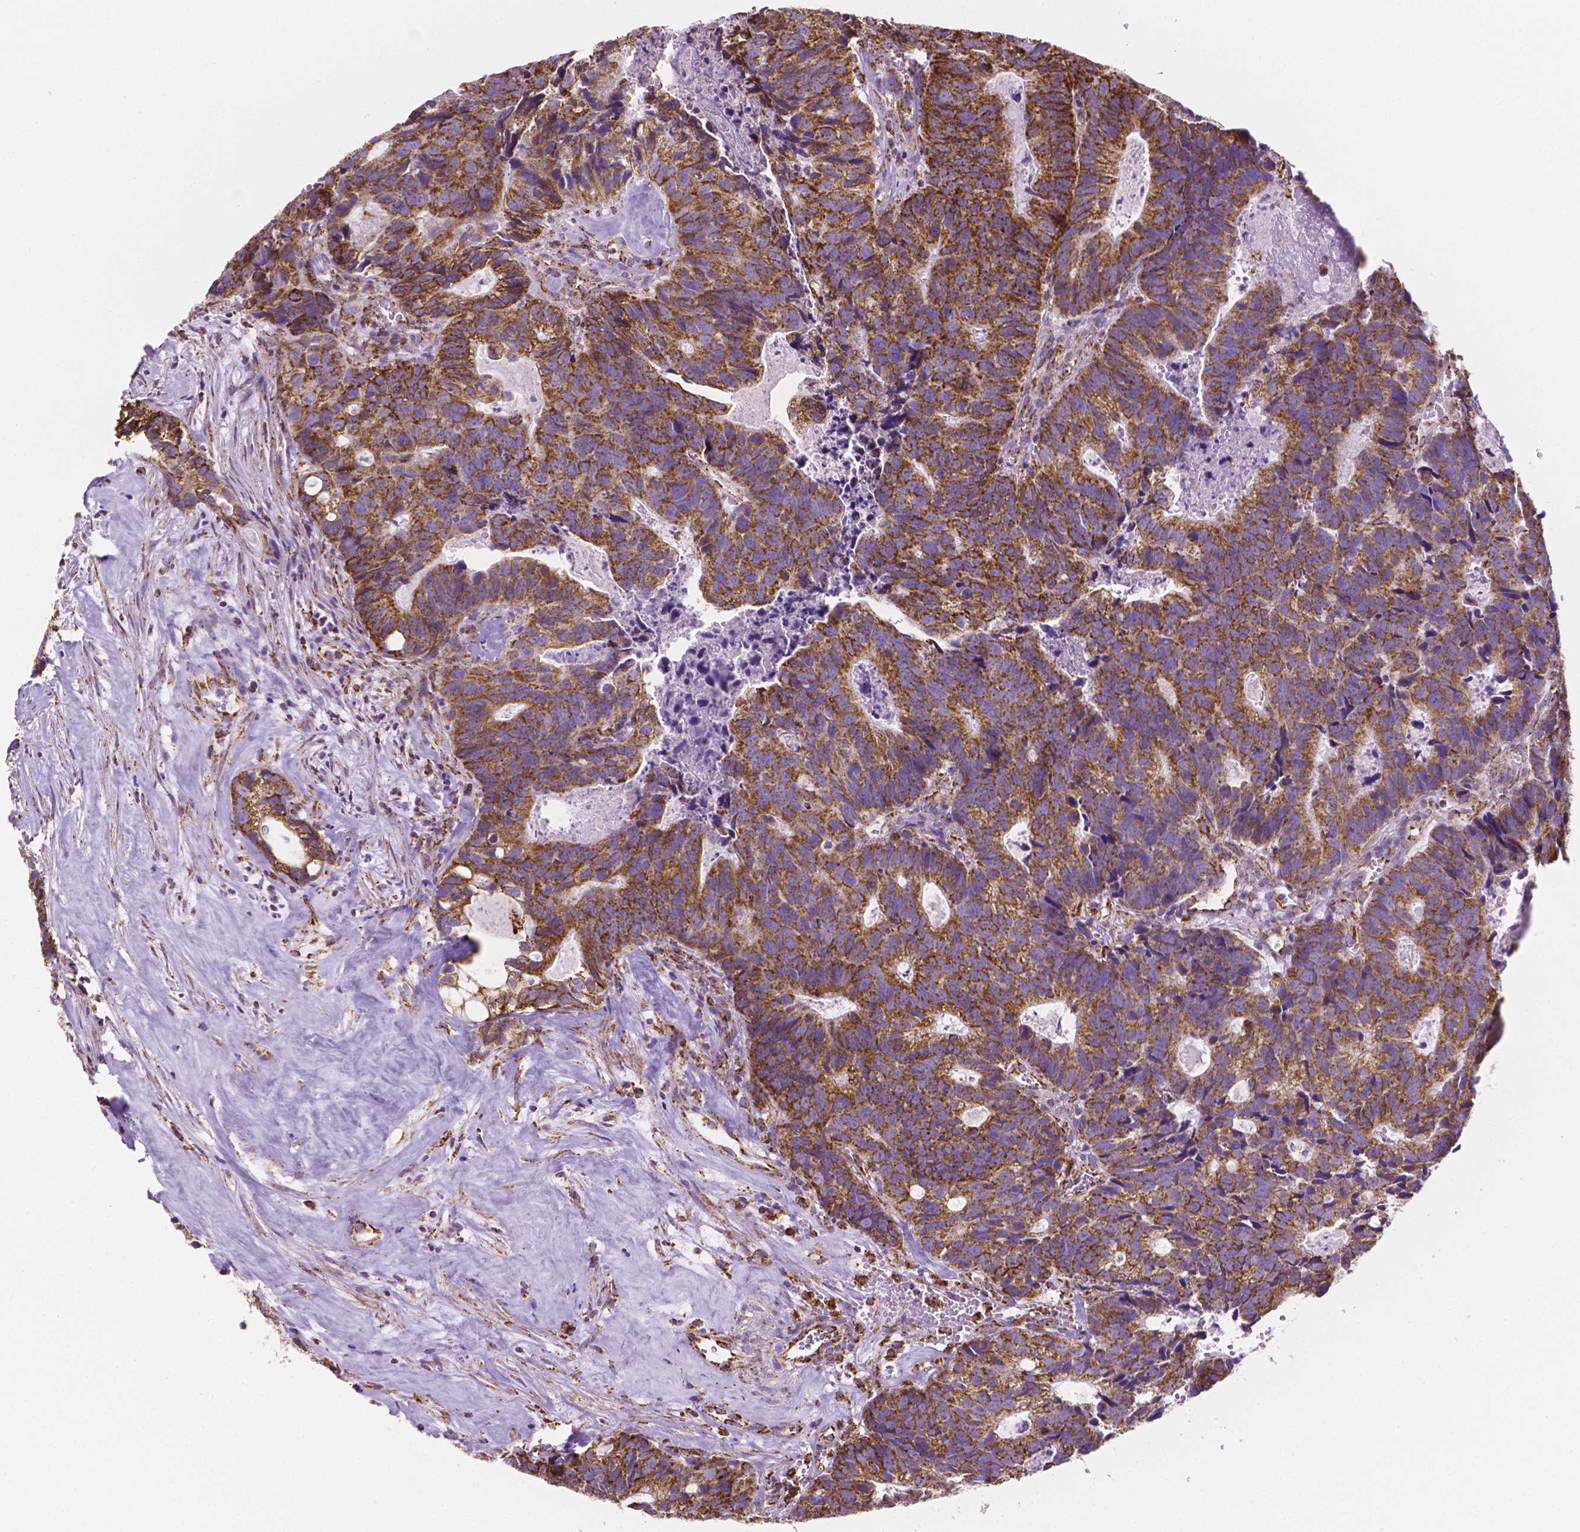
{"staining": {"intensity": "strong", "quantity": ">75%", "location": "cytoplasmic/membranous"}, "tissue": "head and neck cancer", "cell_type": "Tumor cells", "image_type": "cancer", "snomed": [{"axis": "morphology", "description": "Adenocarcinoma, NOS"}, {"axis": "topography", "description": "Head-Neck"}], "caption": "High-power microscopy captured an immunohistochemistry photomicrograph of adenocarcinoma (head and neck), revealing strong cytoplasmic/membranous staining in about >75% of tumor cells. (DAB (3,3'-diaminobenzidine) IHC with brightfield microscopy, high magnification).", "gene": "RMDN3", "patient": {"sex": "male", "age": 62}}